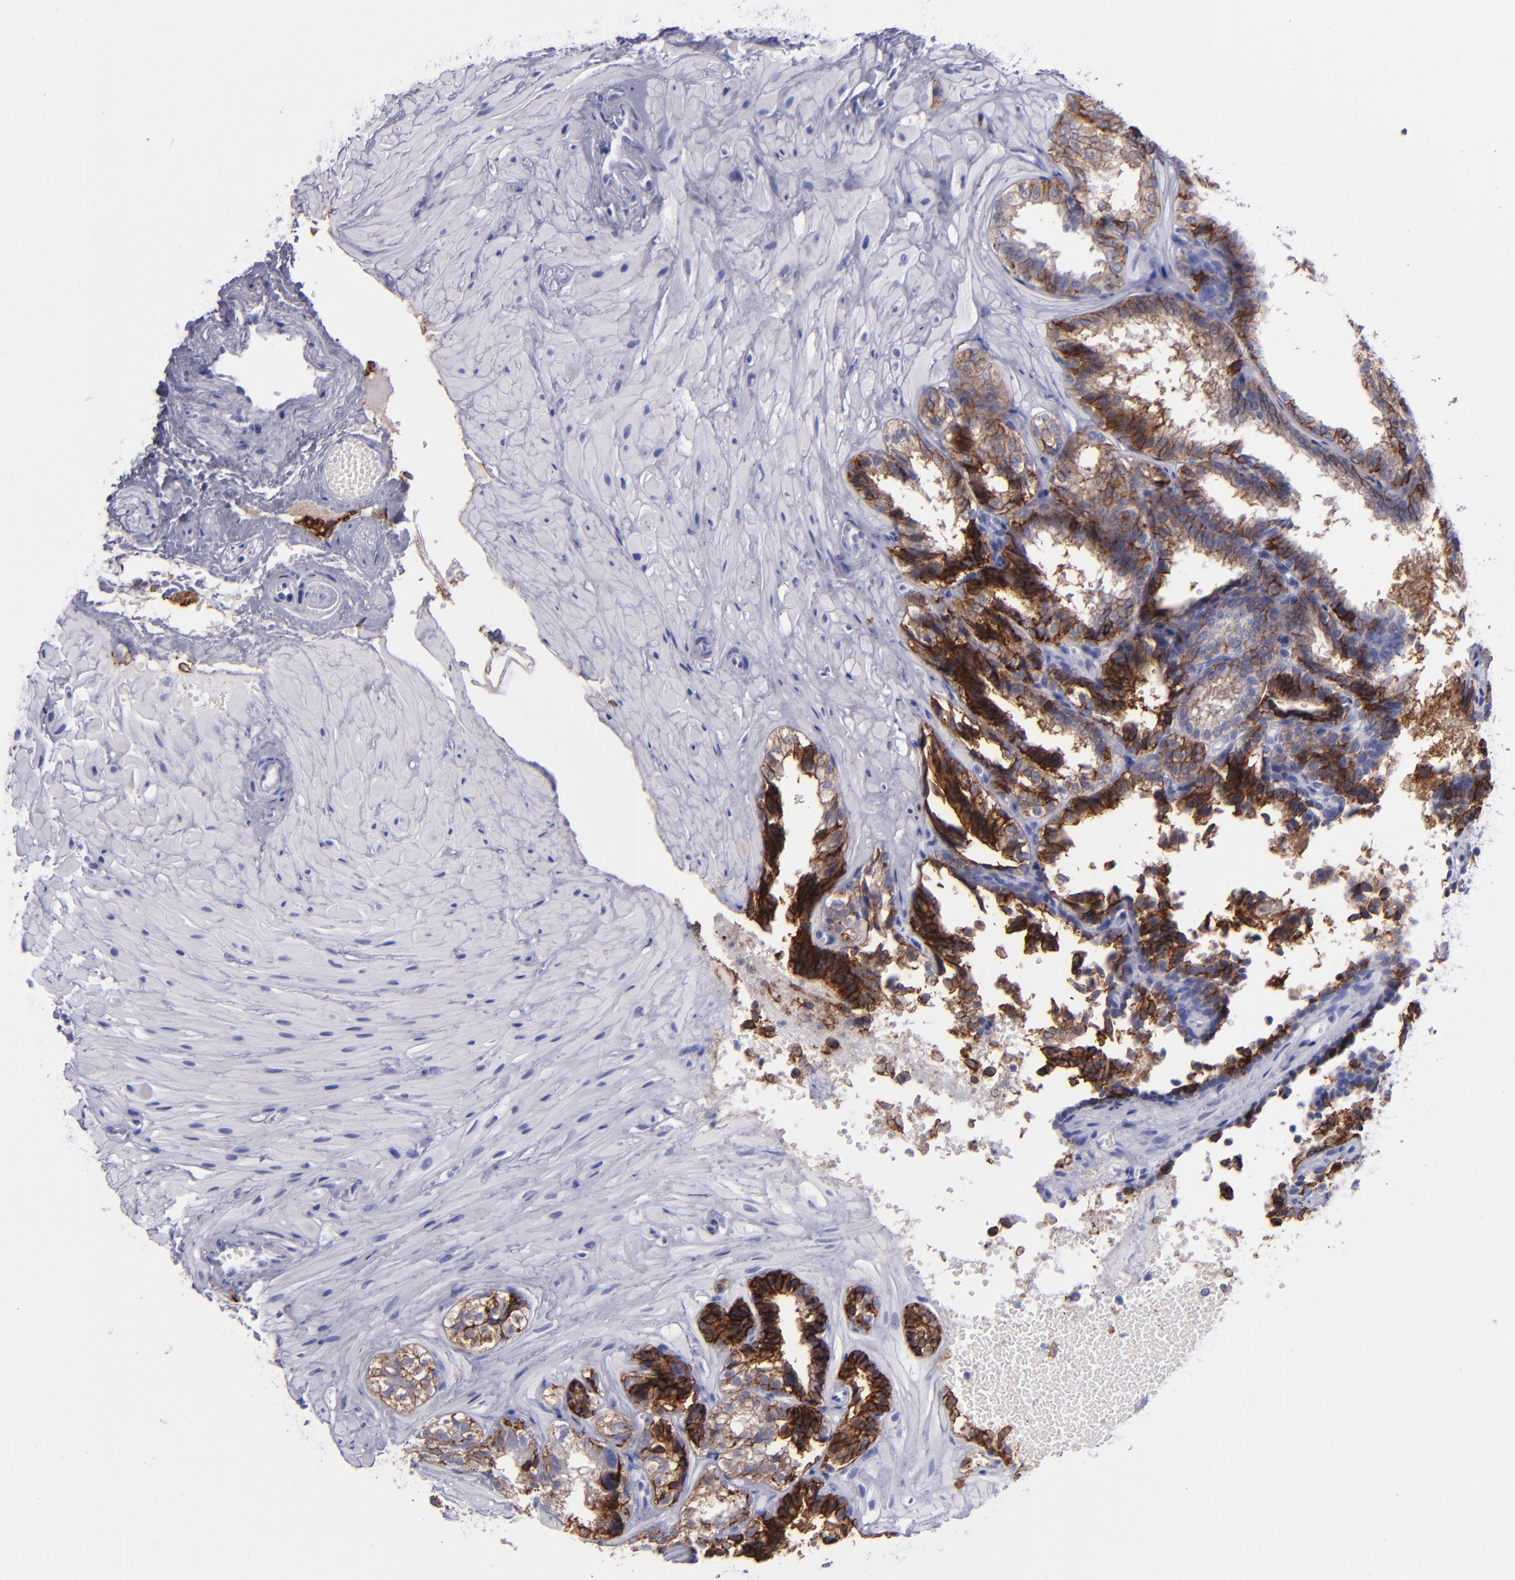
{"staining": {"intensity": "strong", "quantity": ">75%", "location": "cytoplasmic/membranous"}, "tissue": "seminal vesicle", "cell_type": "Glandular cells", "image_type": "normal", "snomed": [{"axis": "morphology", "description": "Normal tissue, NOS"}, {"axis": "topography", "description": "Seminal veicle"}], "caption": "The image displays staining of normal seminal vesicle, revealing strong cytoplasmic/membranous protein expression (brown color) within glandular cells.", "gene": "CD38", "patient": {"sex": "male", "age": 26}}